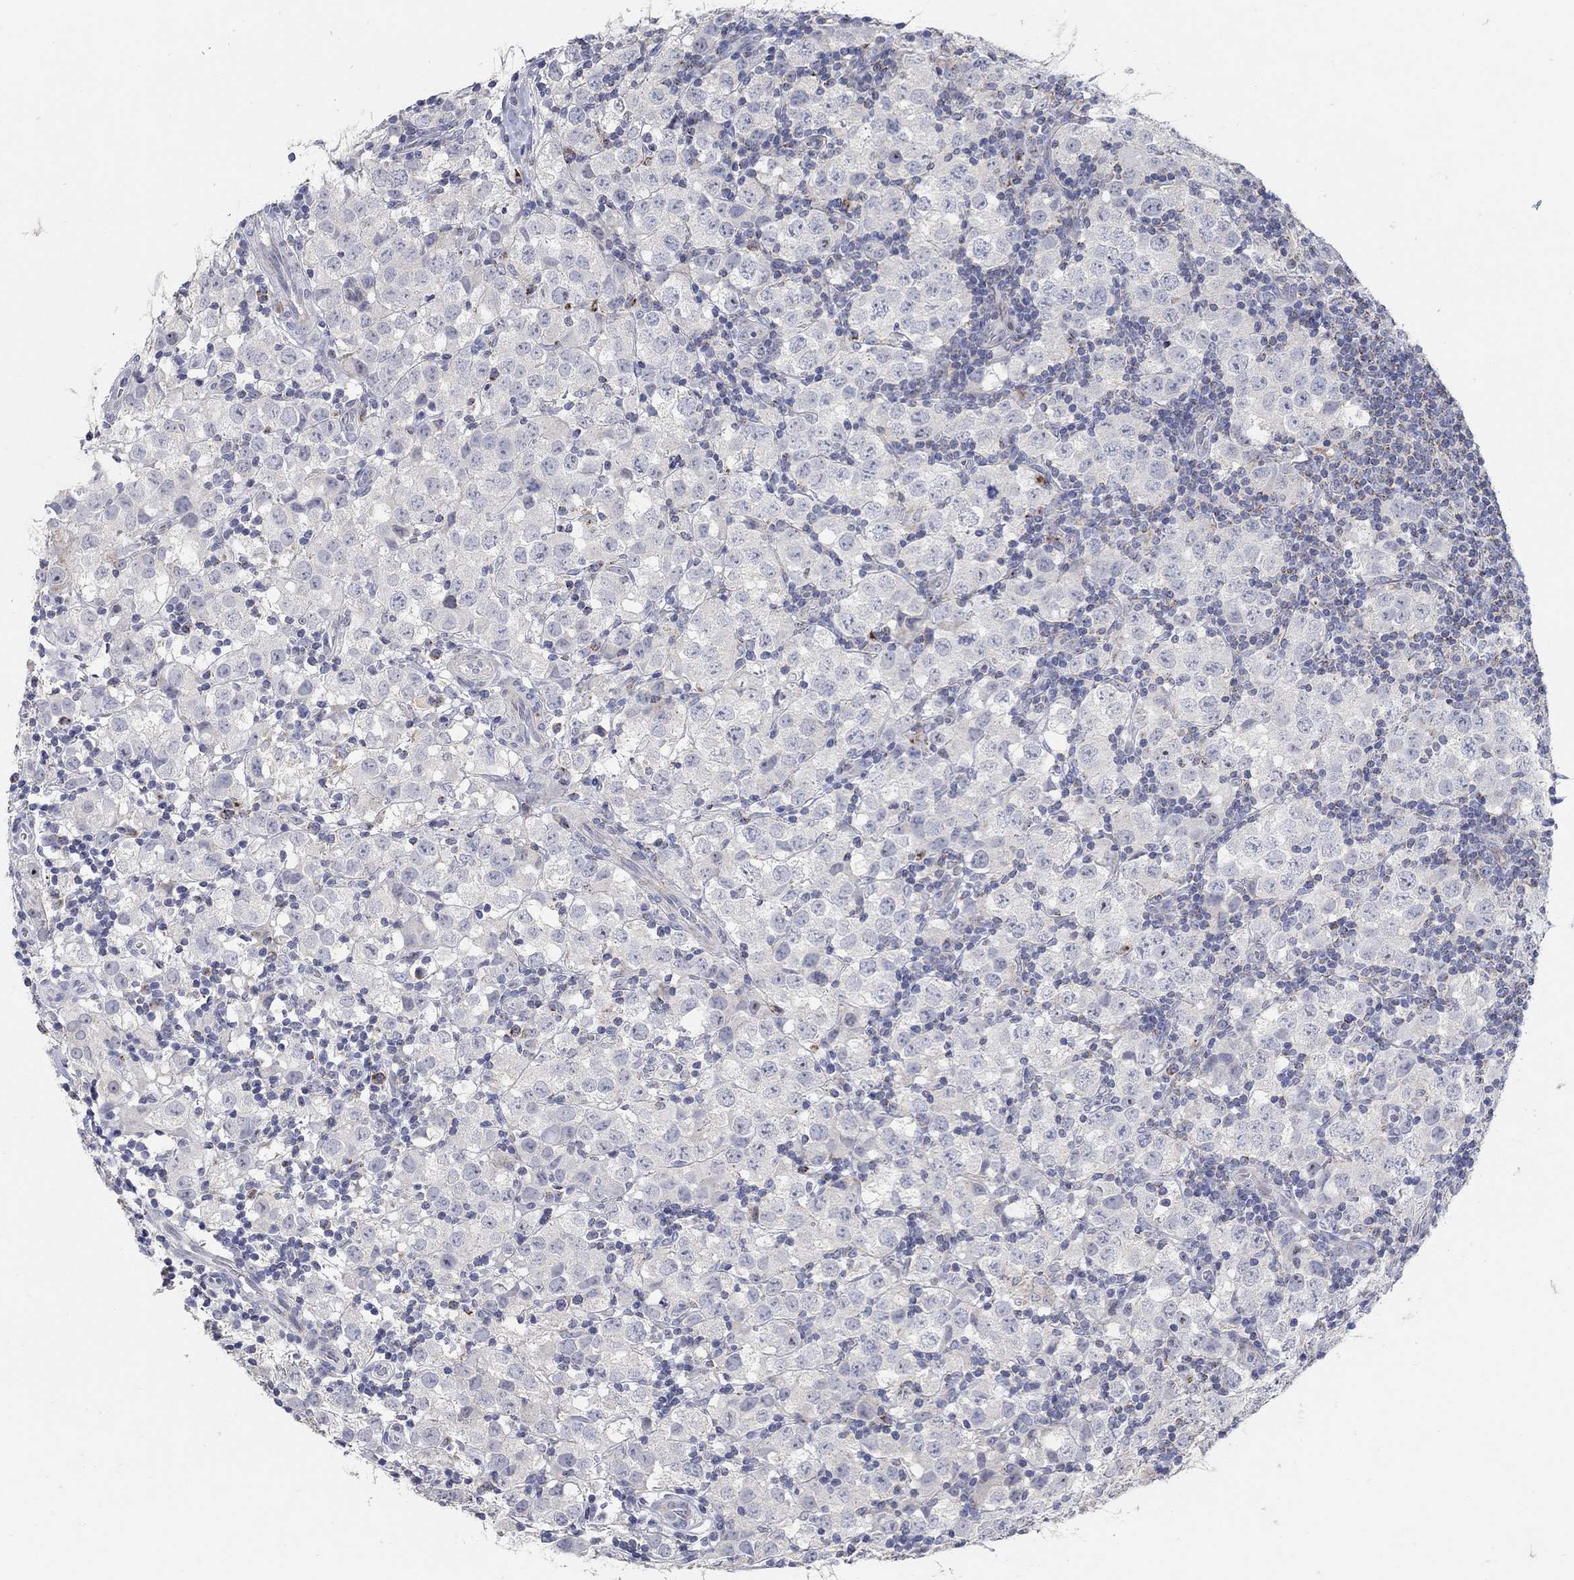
{"staining": {"intensity": "negative", "quantity": "none", "location": "none"}, "tissue": "testis cancer", "cell_type": "Tumor cells", "image_type": "cancer", "snomed": [{"axis": "morphology", "description": "Seminoma, NOS"}, {"axis": "topography", "description": "Testis"}], "caption": "This histopathology image is of testis cancer stained with immunohistochemistry to label a protein in brown with the nuclei are counter-stained blue. There is no staining in tumor cells.", "gene": "HMX2", "patient": {"sex": "male", "age": 34}}